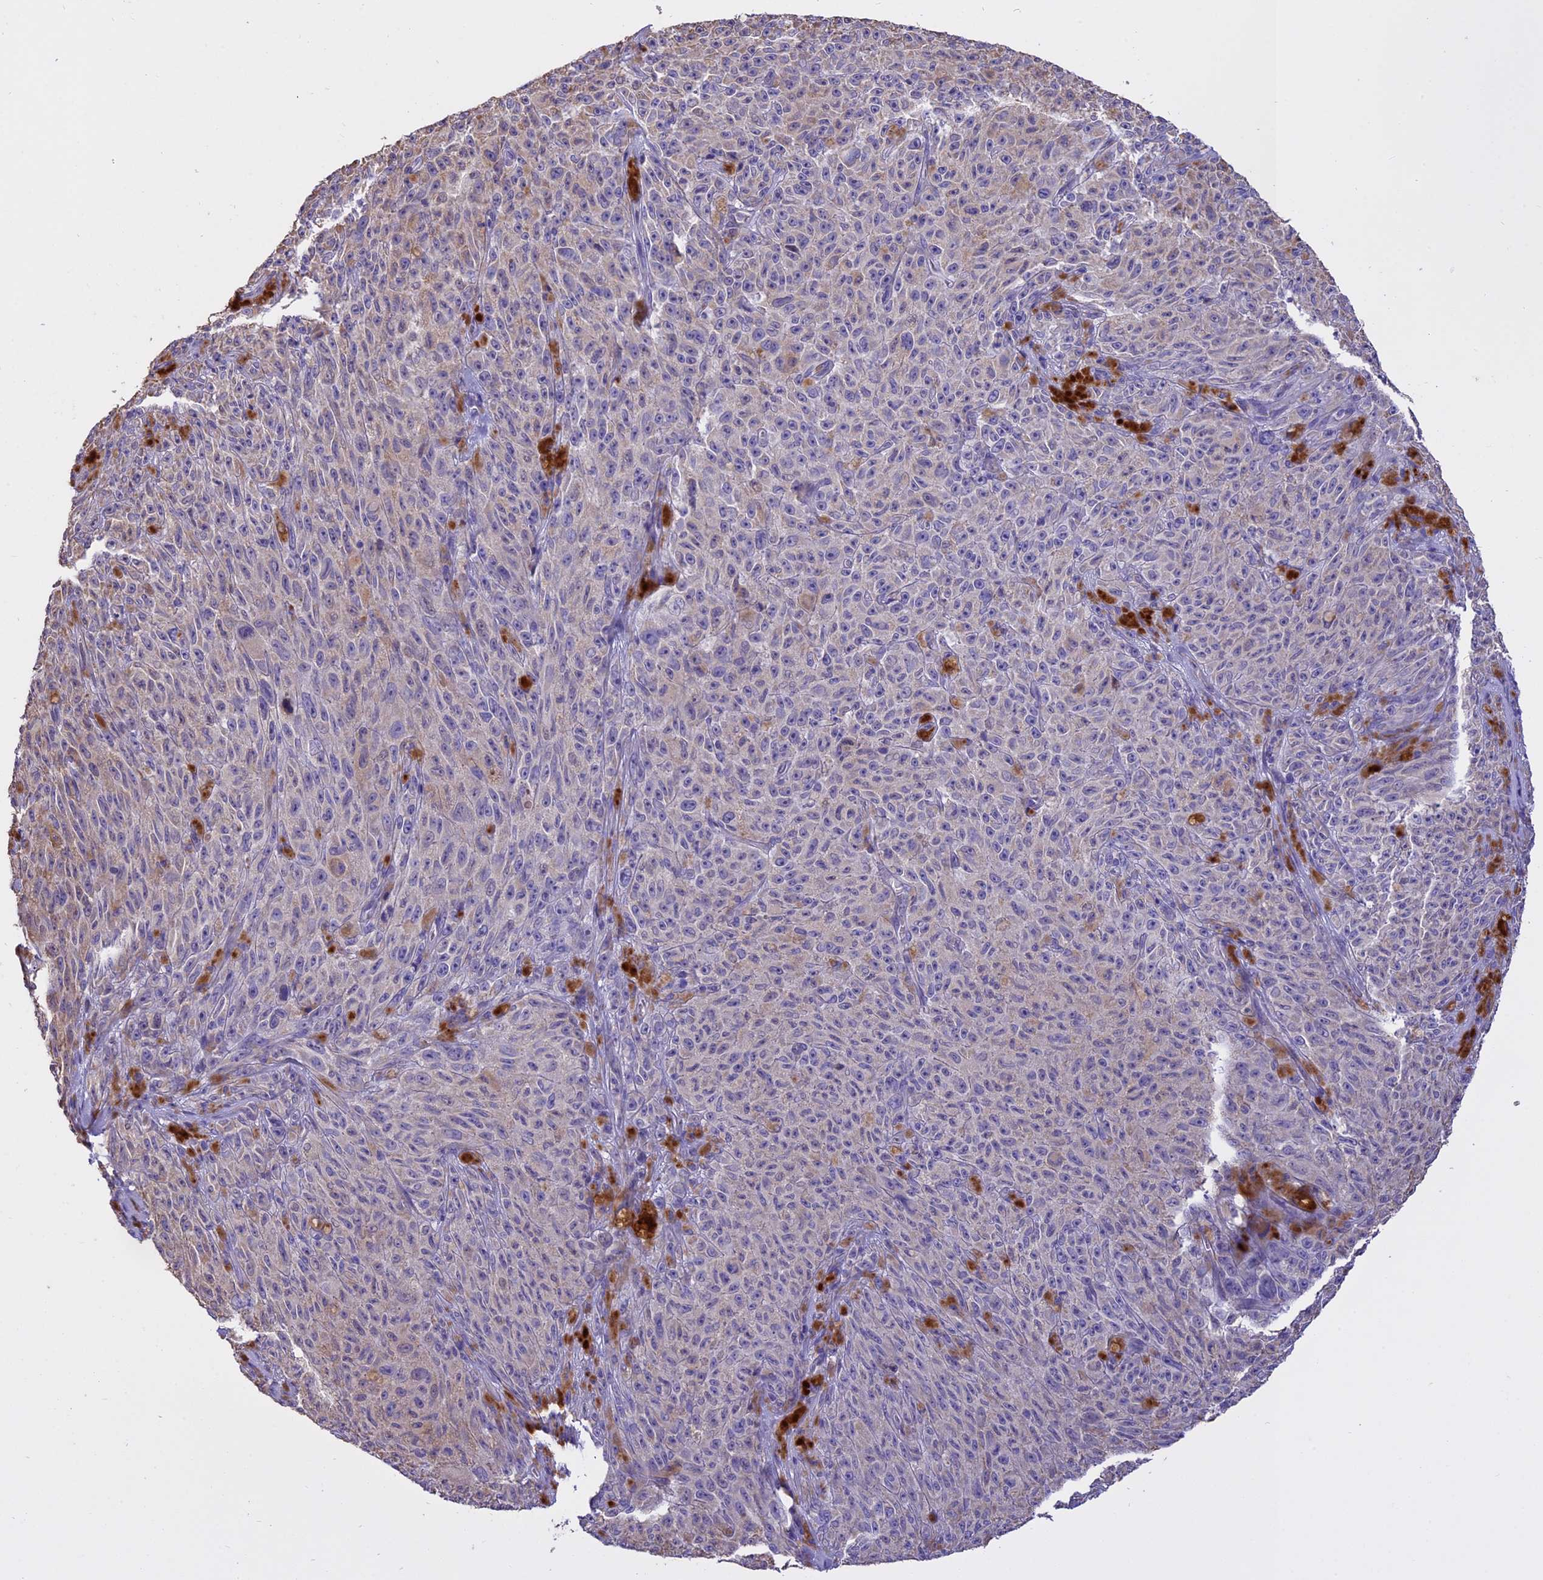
{"staining": {"intensity": "negative", "quantity": "none", "location": "none"}, "tissue": "melanoma", "cell_type": "Tumor cells", "image_type": "cancer", "snomed": [{"axis": "morphology", "description": "Malignant melanoma, NOS"}, {"axis": "topography", "description": "Skin"}], "caption": "Tumor cells show no significant protein expression in malignant melanoma. (Immunohistochemistry, brightfield microscopy, high magnification).", "gene": "WFDC2", "patient": {"sex": "female", "age": 82}}